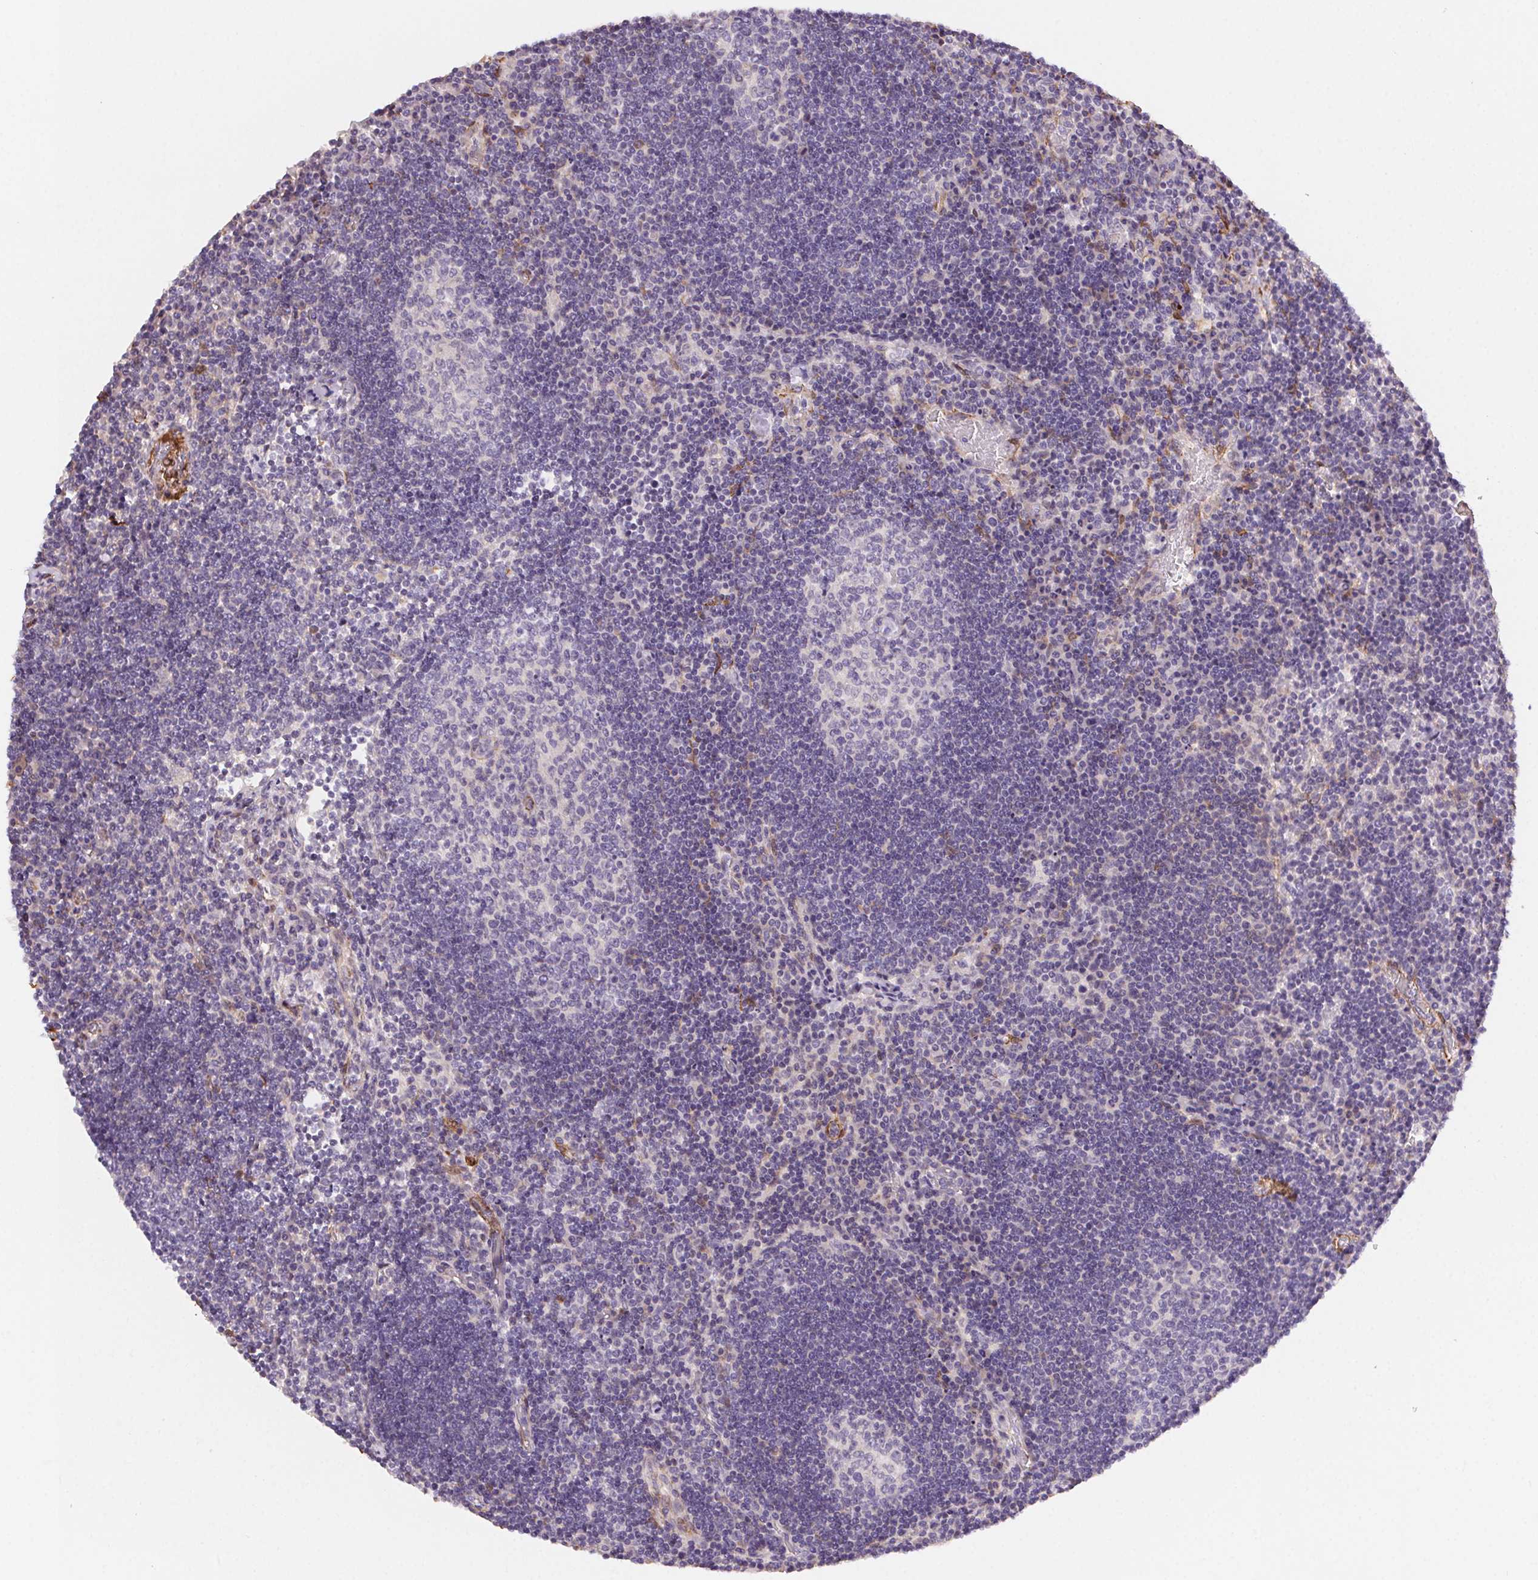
{"staining": {"intensity": "negative", "quantity": "none", "location": "none"}, "tissue": "lymph node", "cell_type": "Germinal center cells", "image_type": "normal", "snomed": [{"axis": "morphology", "description": "Normal tissue, NOS"}, {"axis": "topography", "description": "Lymph node"}], "caption": "The micrograph displays no significant positivity in germinal center cells of lymph node.", "gene": "GPX8", "patient": {"sex": "male", "age": 67}}